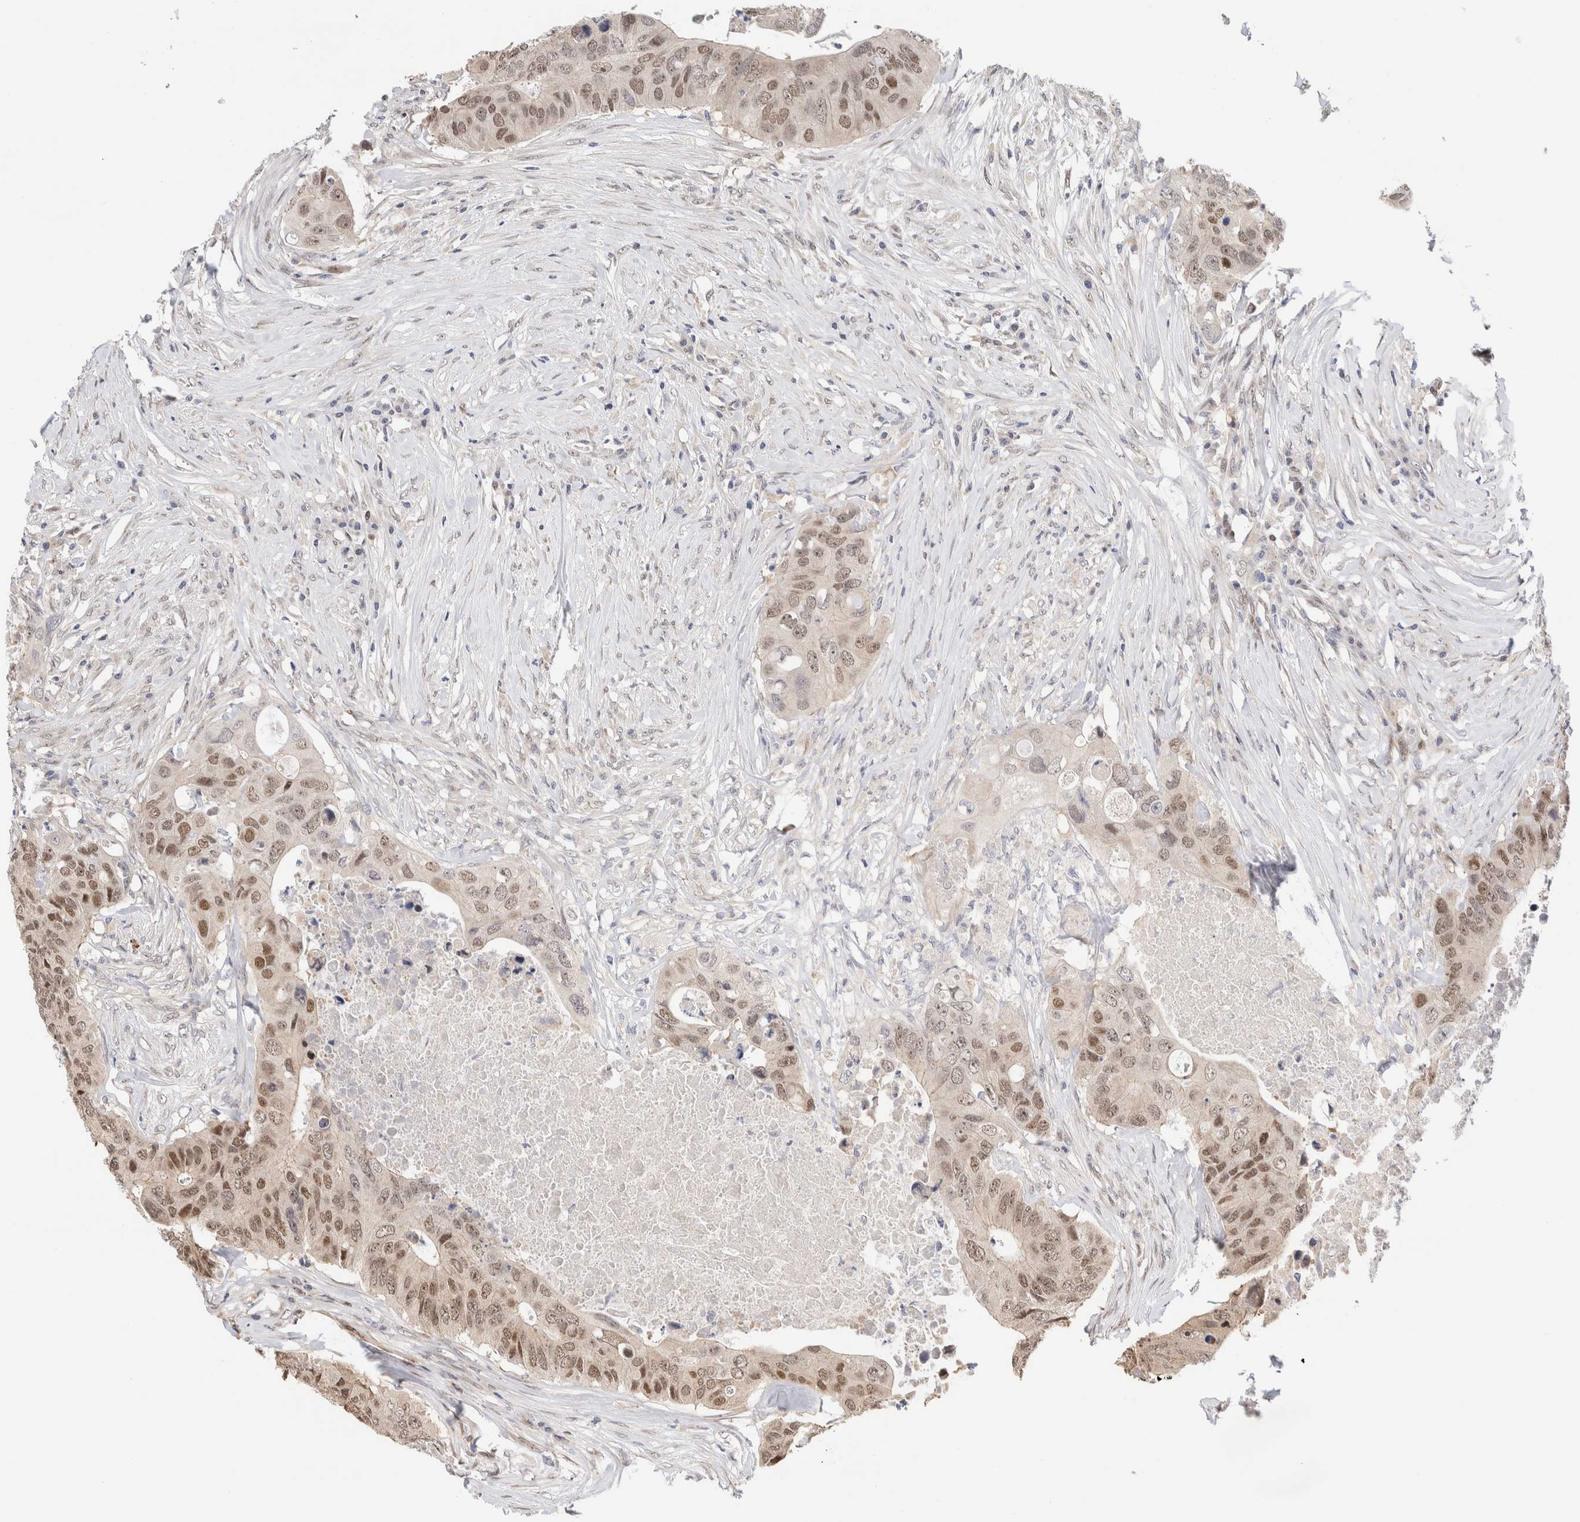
{"staining": {"intensity": "moderate", "quantity": ">75%", "location": "cytoplasmic/membranous,nuclear"}, "tissue": "colorectal cancer", "cell_type": "Tumor cells", "image_type": "cancer", "snomed": [{"axis": "morphology", "description": "Adenocarcinoma, NOS"}, {"axis": "topography", "description": "Colon"}], "caption": "Protein staining of colorectal adenocarcinoma tissue displays moderate cytoplasmic/membranous and nuclear expression in approximately >75% of tumor cells. (IHC, brightfield microscopy, high magnification).", "gene": "NSMAF", "patient": {"sex": "male", "age": 71}}